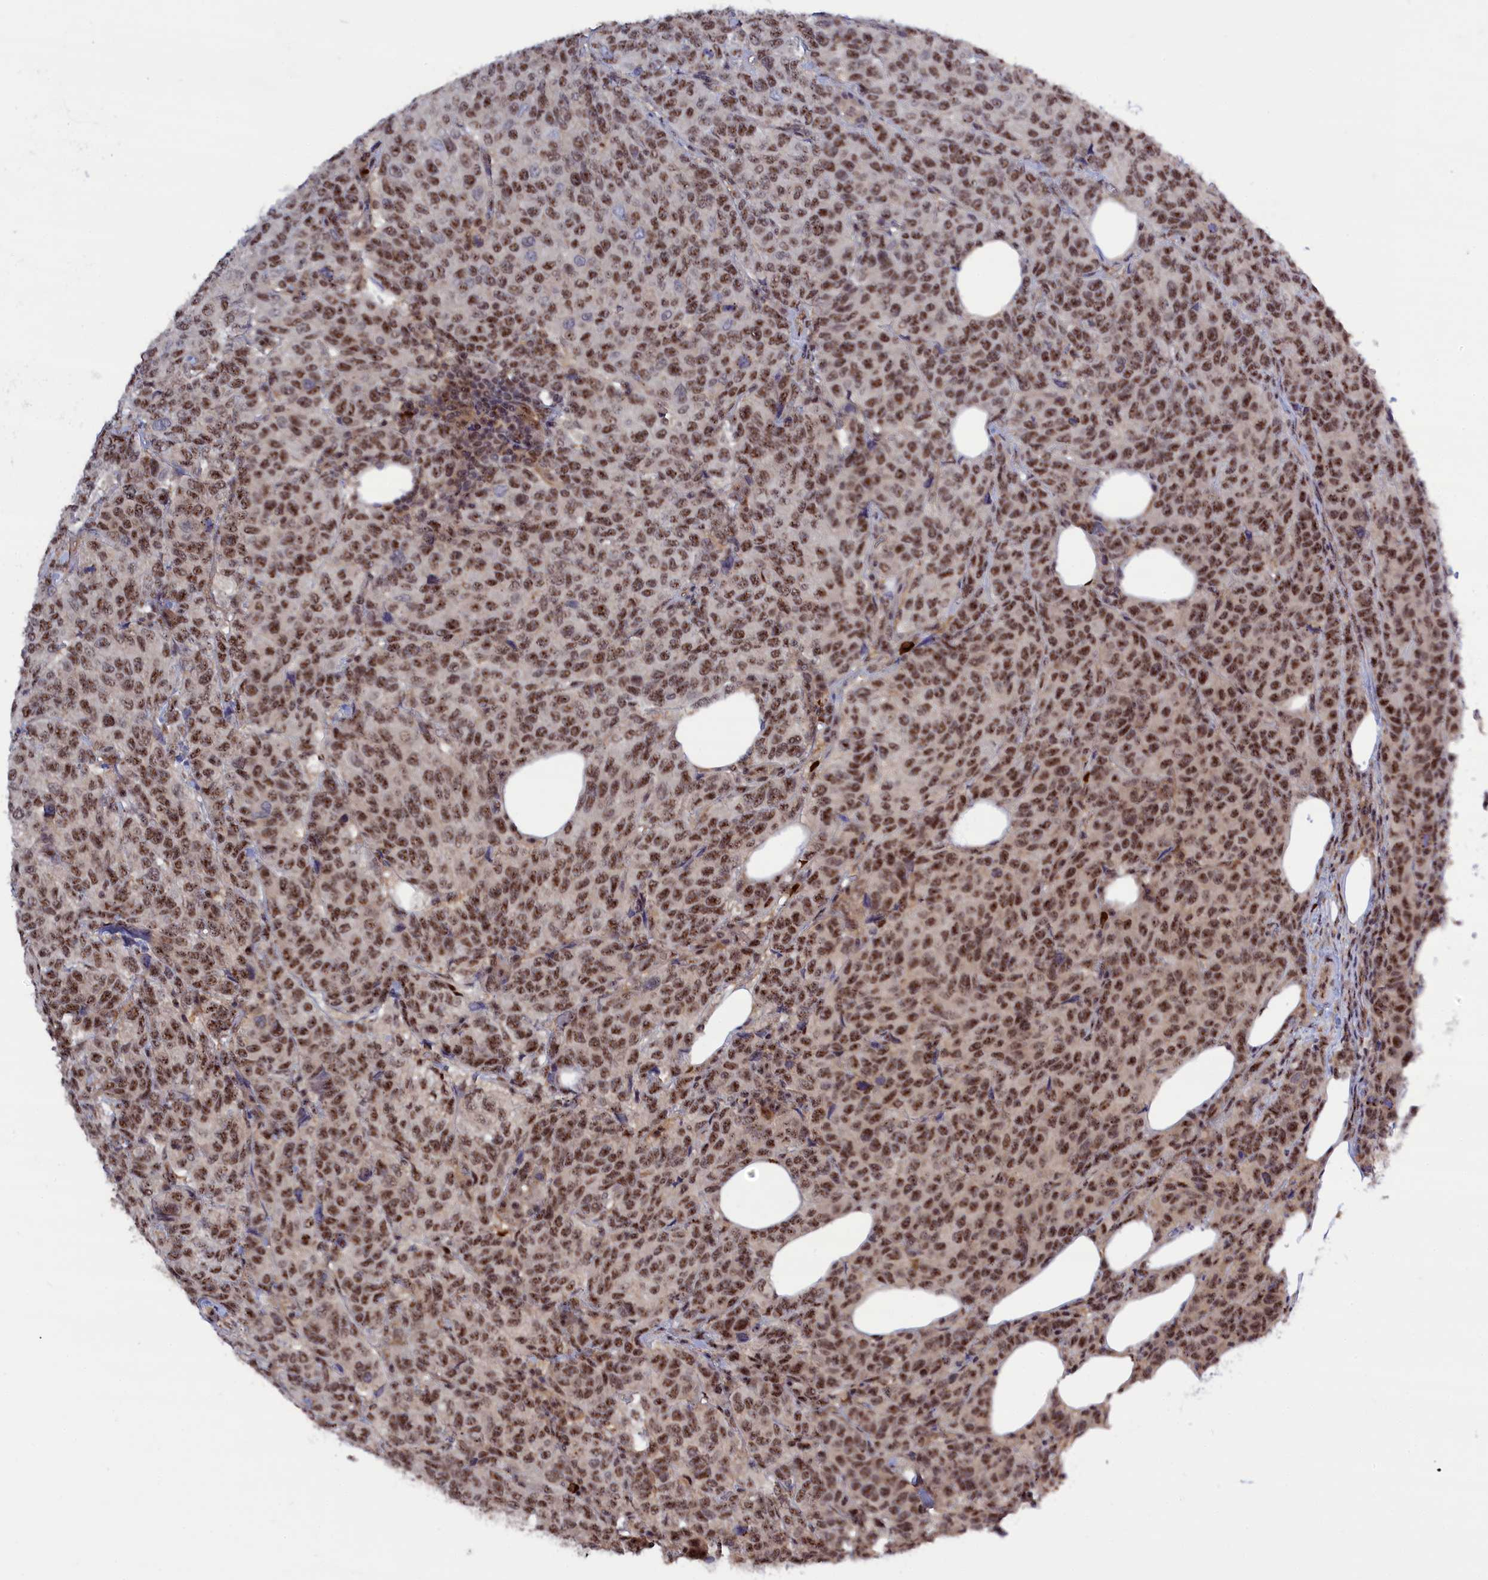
{"staining": {"intensity": "moderate", "quantity": ">75%", "location": "nuclear"}, "tissue": "breast cancer", "cell_type": "Tumor cells", "image_type": "cancer", "snomed": [{"axis": "morphology", "description": "Duct carcinoma"}, {"axis": "topography", "description": "Breast"}], "caption": "DAB (3,3'-diaminobenzidine) immunohistochemical staining of breast cancer demonstrates moderate nuclear protein positivity in approximately >75% of tumor cells.", "gene": "TAB1", "patient": {"sex": "female", "age": 55}}